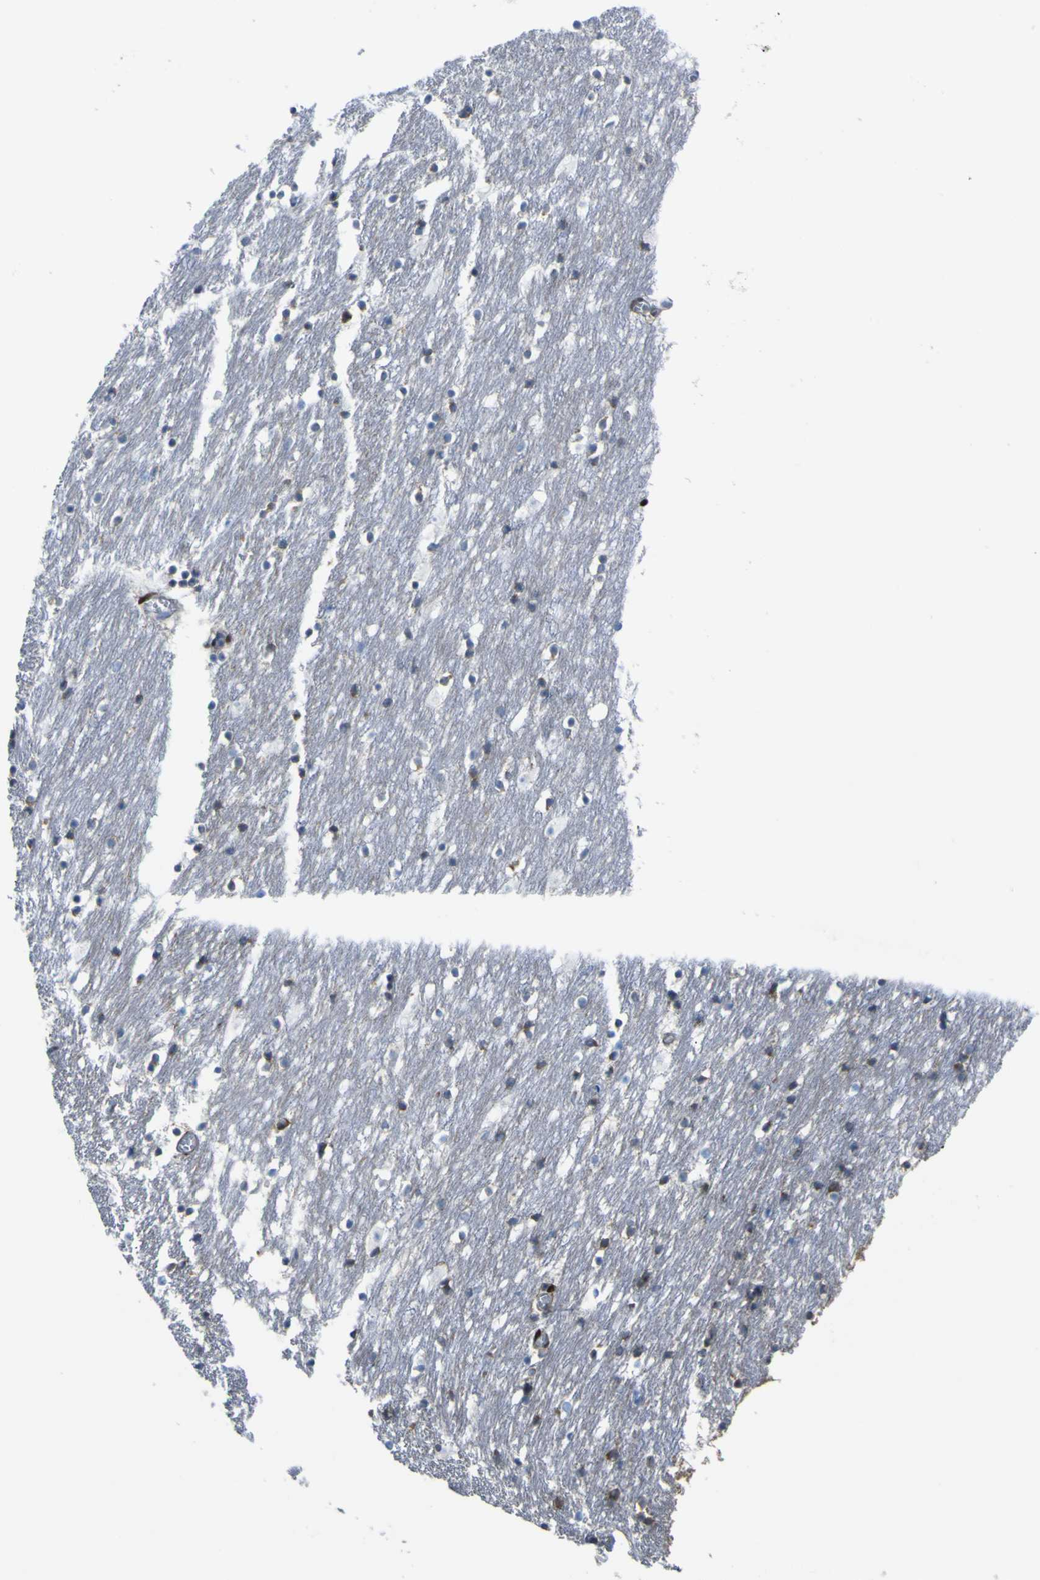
{"staining": {"intensity": "moderate", "quantity": "25%-75%", "location": "cytoplasmic/membranous"}, "tissue": "caudate", "cell_type": "Glial cells", "image_type": "normal", "snomed": [{"axis": "morphology", "description": "Normal tissue, NOS"}, {"axis": "topography", "description": "Lateral ventricle wall"}], "caption": "A photomicrograph of human caudate stained for a protein exhibits moderate cytoplasmic/membranous brown staining in glial cells.", "gene": "LRRN1", "patient": {"sex": "male", "age": 45}}